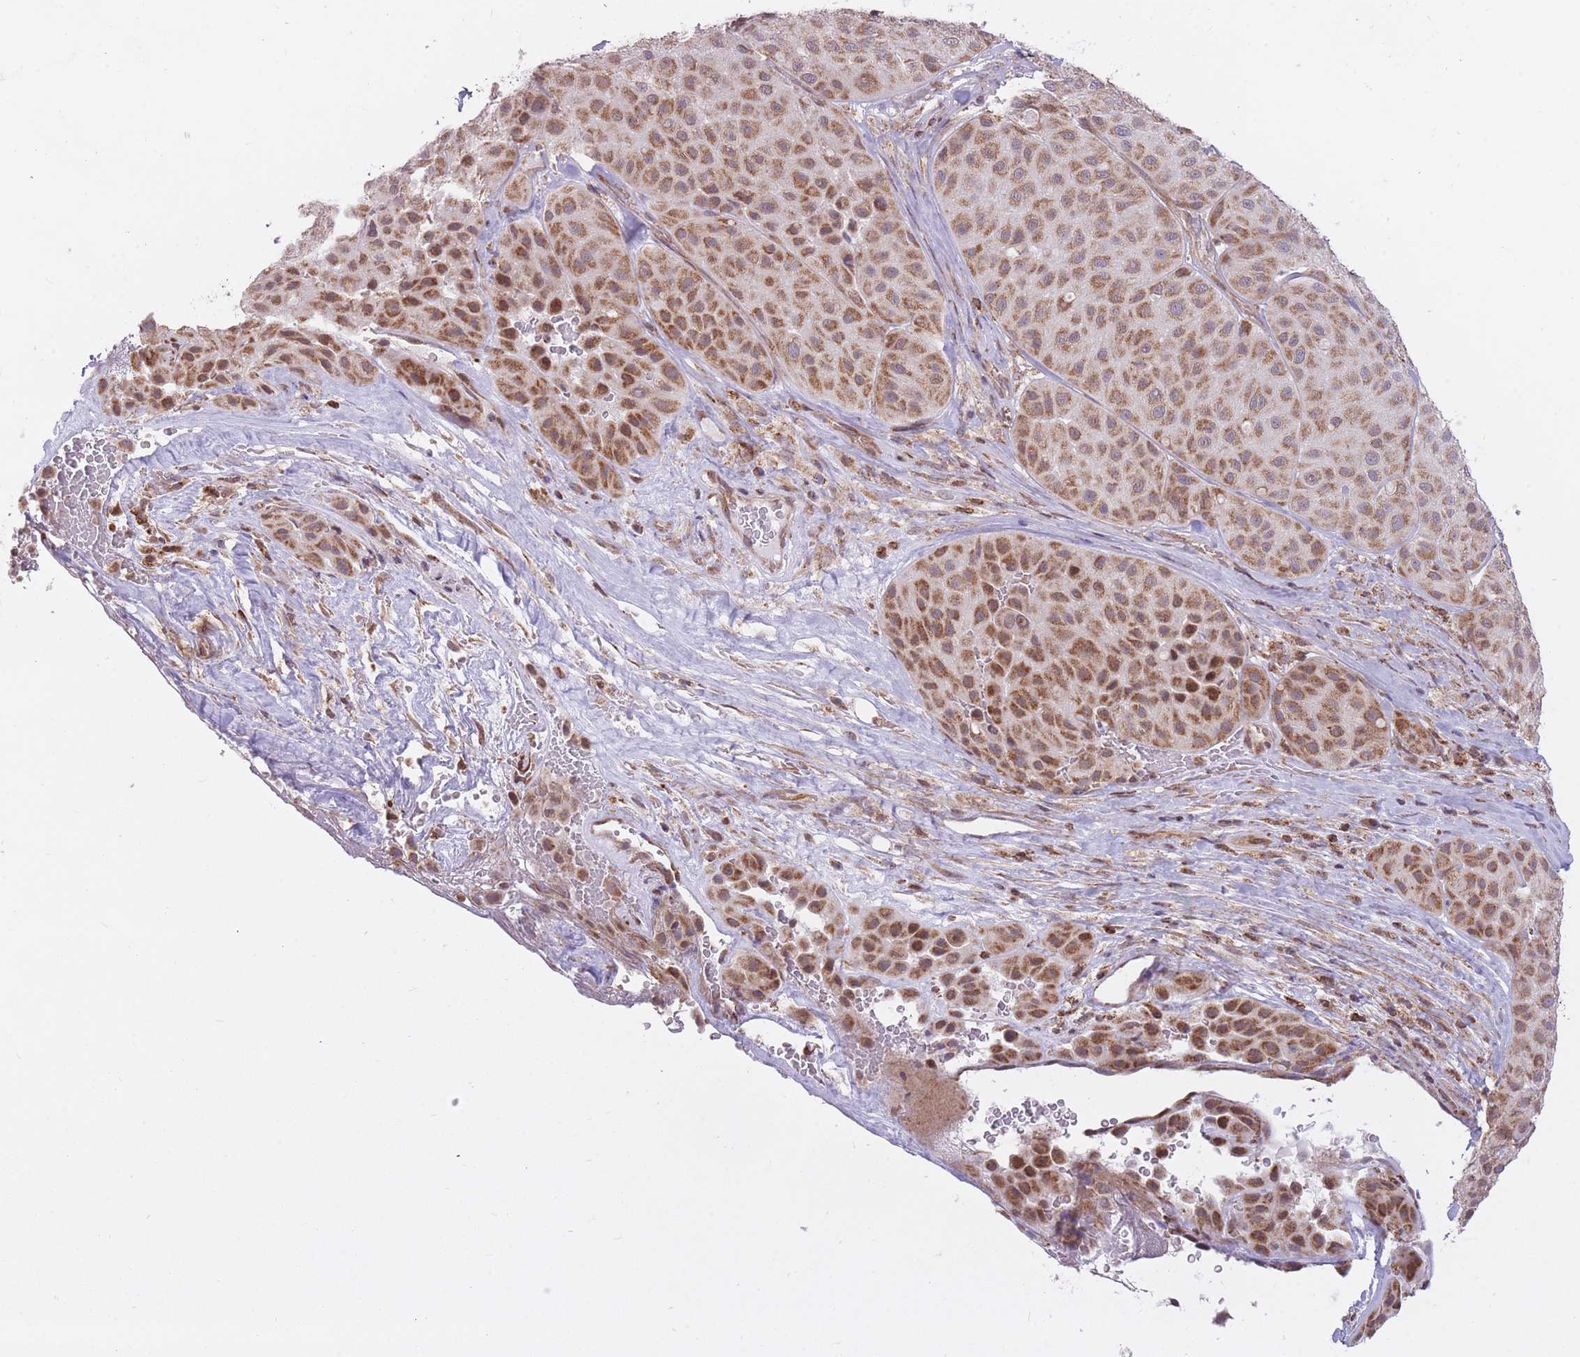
{"staining": {"intensity": "moderate", "quantity": "25%-75%", "location": "cytoplasmic/membranous"}, "tissue": "melanoma", "cell_type": "Tumor cells", "image_type": "cancer", "snomed": [{"axis": "morphology", "description": "Malignant melanoma, Metastatic site"}, {"axis": "topography", "description": "Smooth muscle"}], "caption": "The image shows staining of melanoma, revealing moderate cytoplasmic/membranous protein expression (brown color) within tumor cells.", "gene": "DPYSL4", "patient": {"sex": "male", "age": 41}}